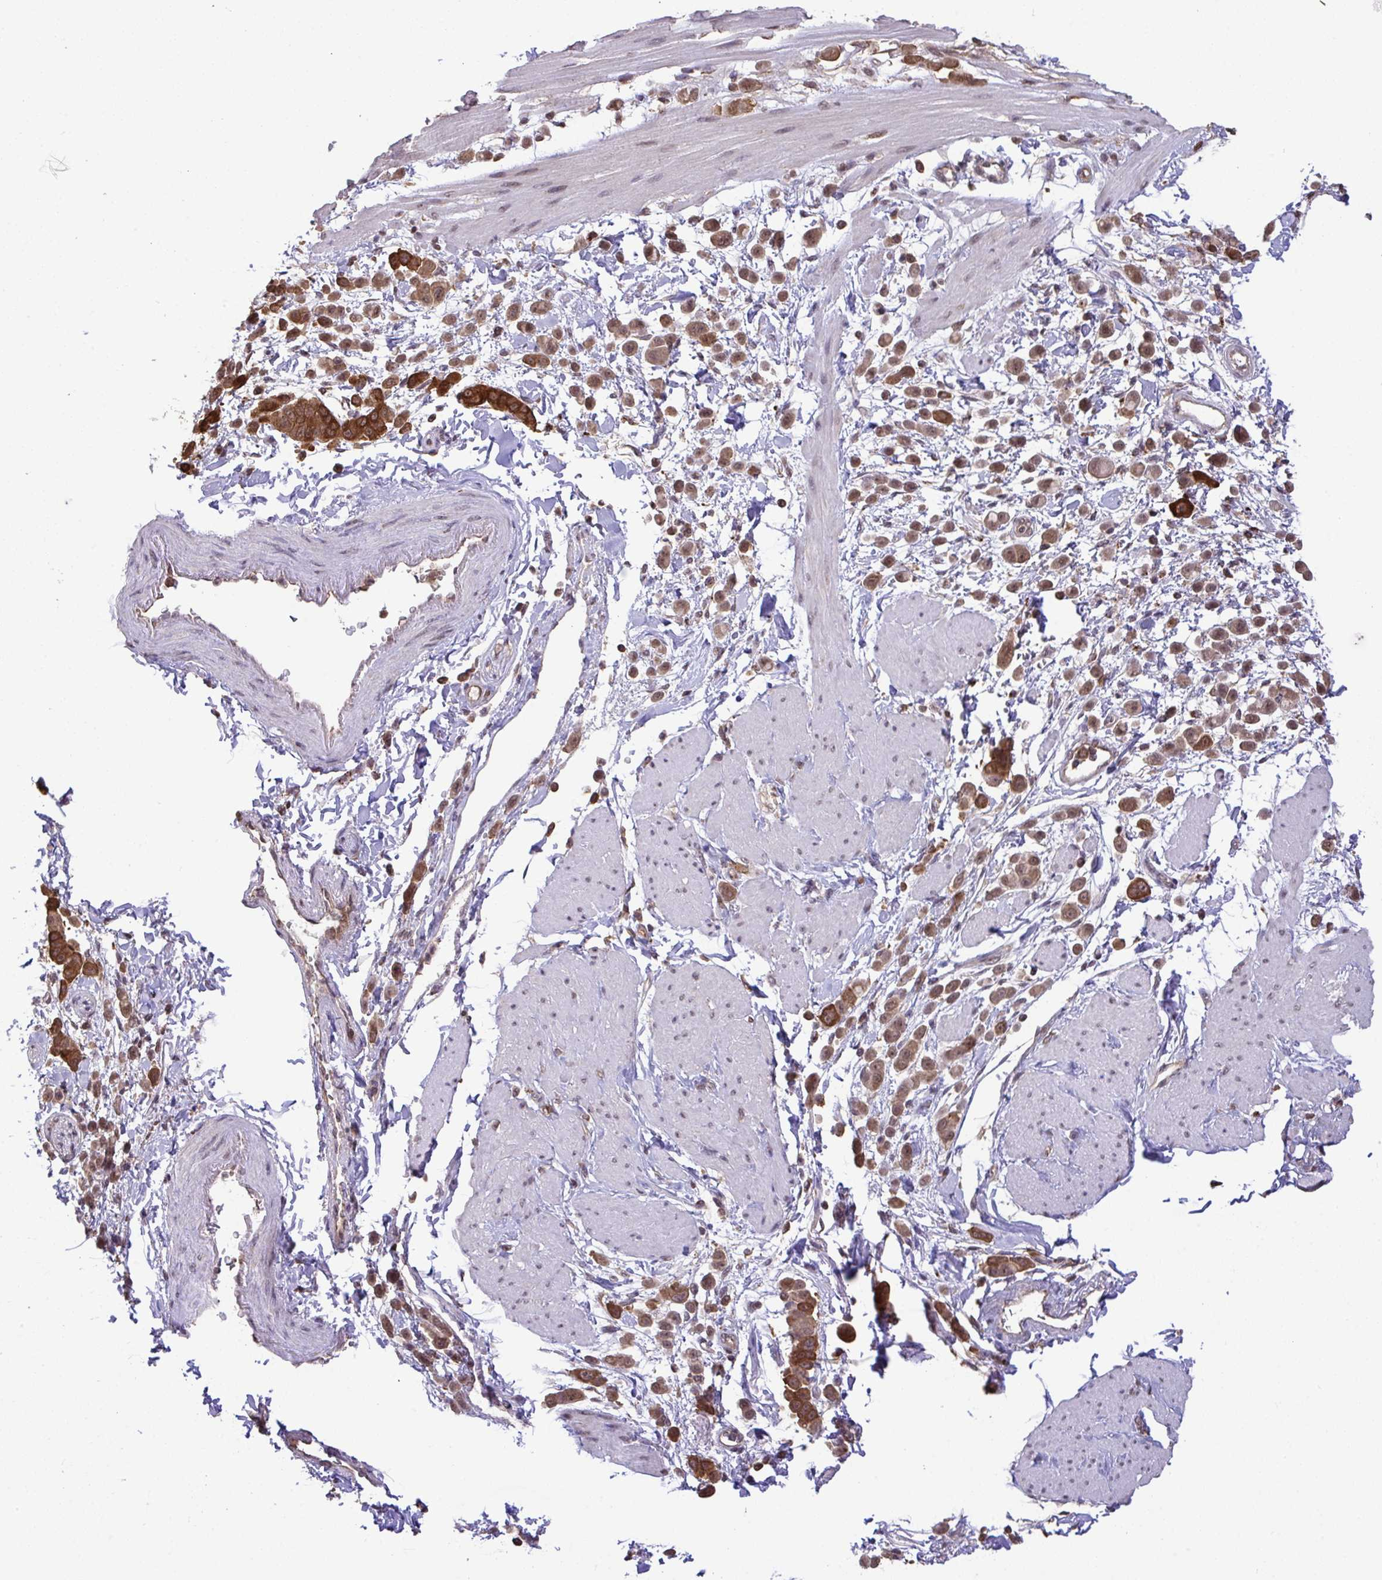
{"staining": {"intensity": "strong", "quantity": ">75%", "location": "cytoplasmic/membranous,nuclear"}, "tissue": "pancreatic cancer", "cell_type": "Tumor cells", "image_type": "cancer", "snomed": [{"axis": "morphology", "description": "Normal tissue, NOS"}, {"axis": "morphology", "description": "Adenocarcinoma, NOS"}, {"axis": "topography", "description": "Pancreas"}], "caption": "Immunohistochemical staining of pancreatic adenocarcinoma shows strong cytoplasmic/membranous and nuclear protein staining in approximately >75% of tumor cells.", "gene": "C12orf57", "patient": {"sex": "female", "age": 64}}